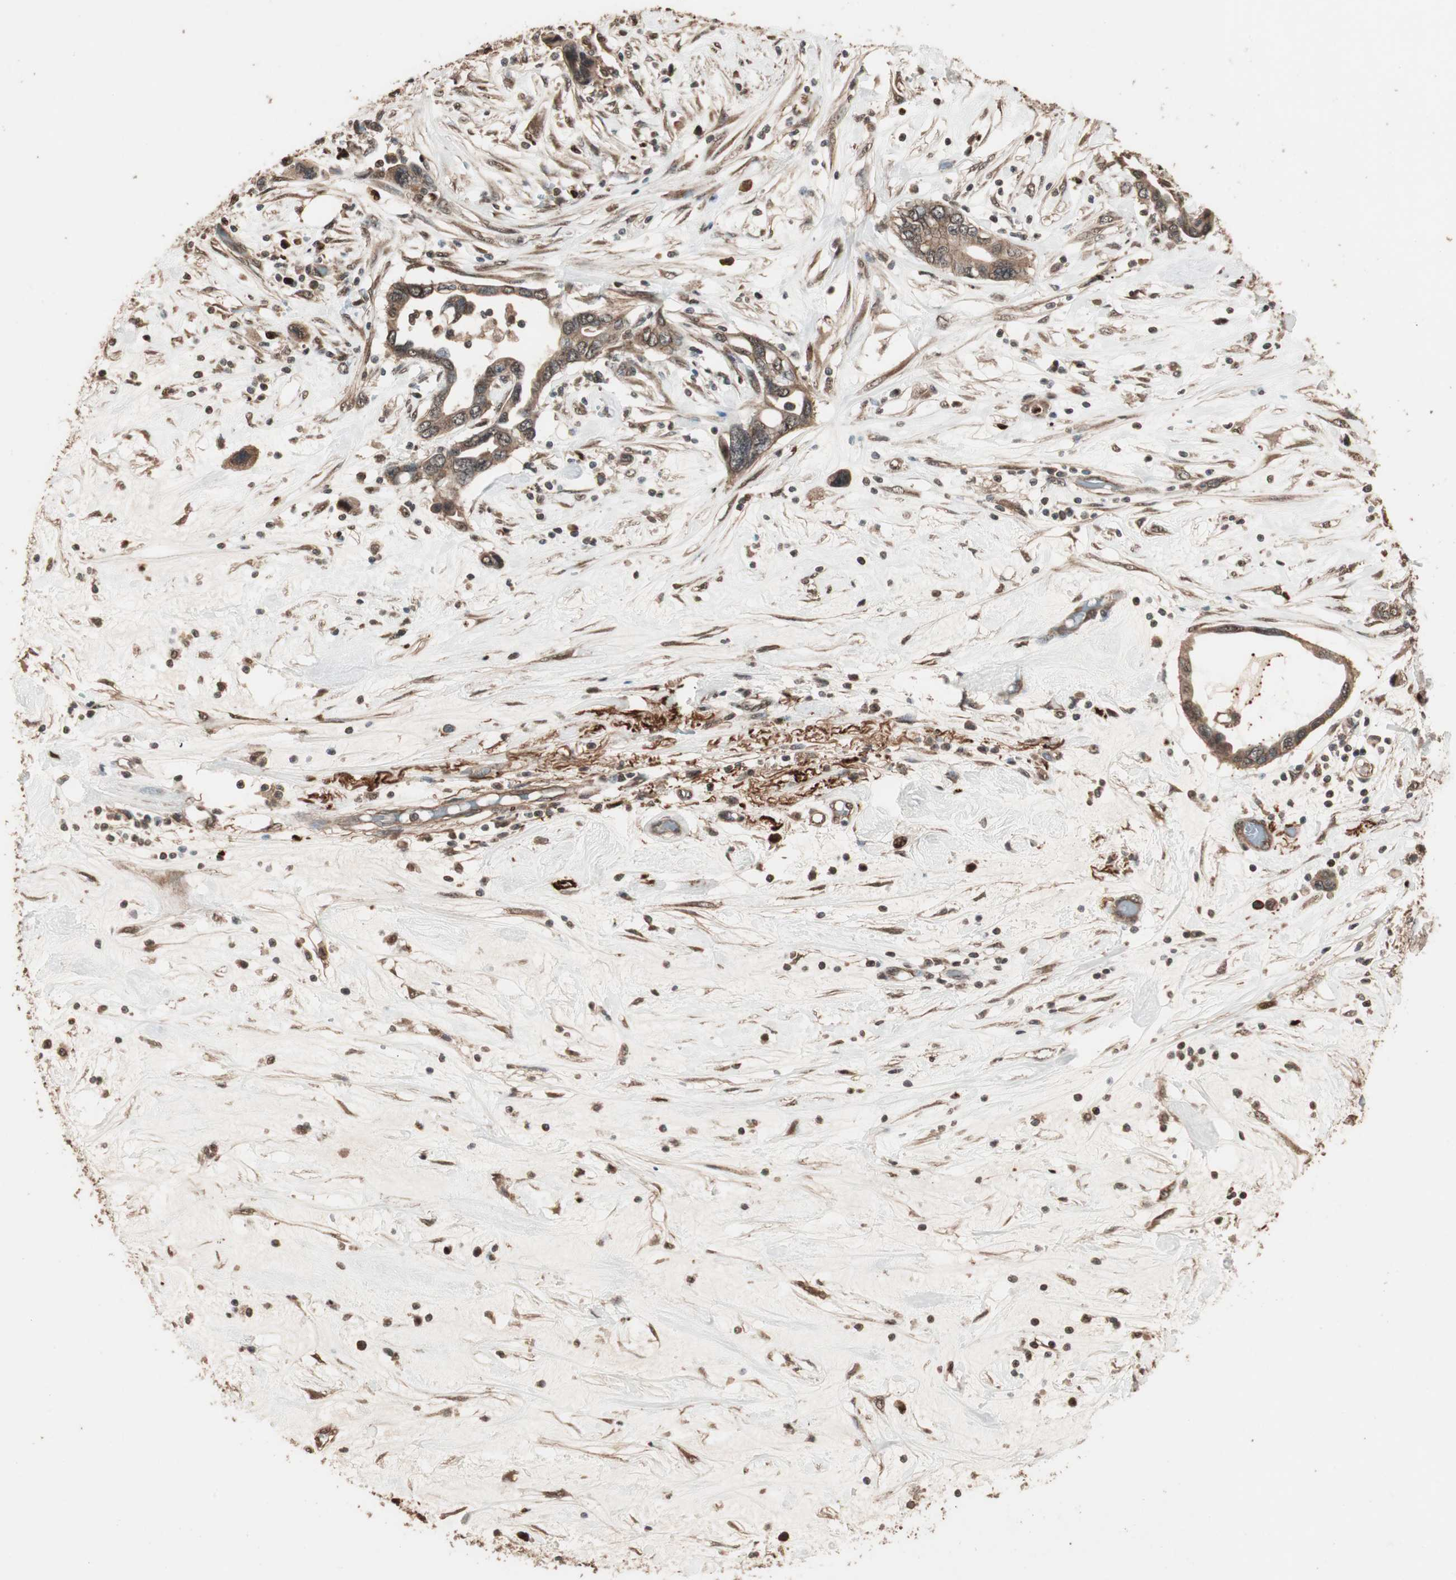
{"staining": {"intensity": "moderate", "quantity": ">75%", "location": "cytoplasmic/membranous"}, "tissue": "pancreatic cancer", "cell_type": "Tumor cells", "image_type": "cancer", "snomed": [{"axis": "morphology", "description": "Adenocarcinoma, NOS"}, {"axis": "topography", "description": "Pancreas"}], "caption": "Approximately >75% of tumor cells in human adenocarcinoma (pancreatic) exhibit moderate cytoplasmic/membranous protein staining as visualized by brown immunohistochemical staining.", "gene": "USP20", "patient": {"sex": "female", "age": 57}}